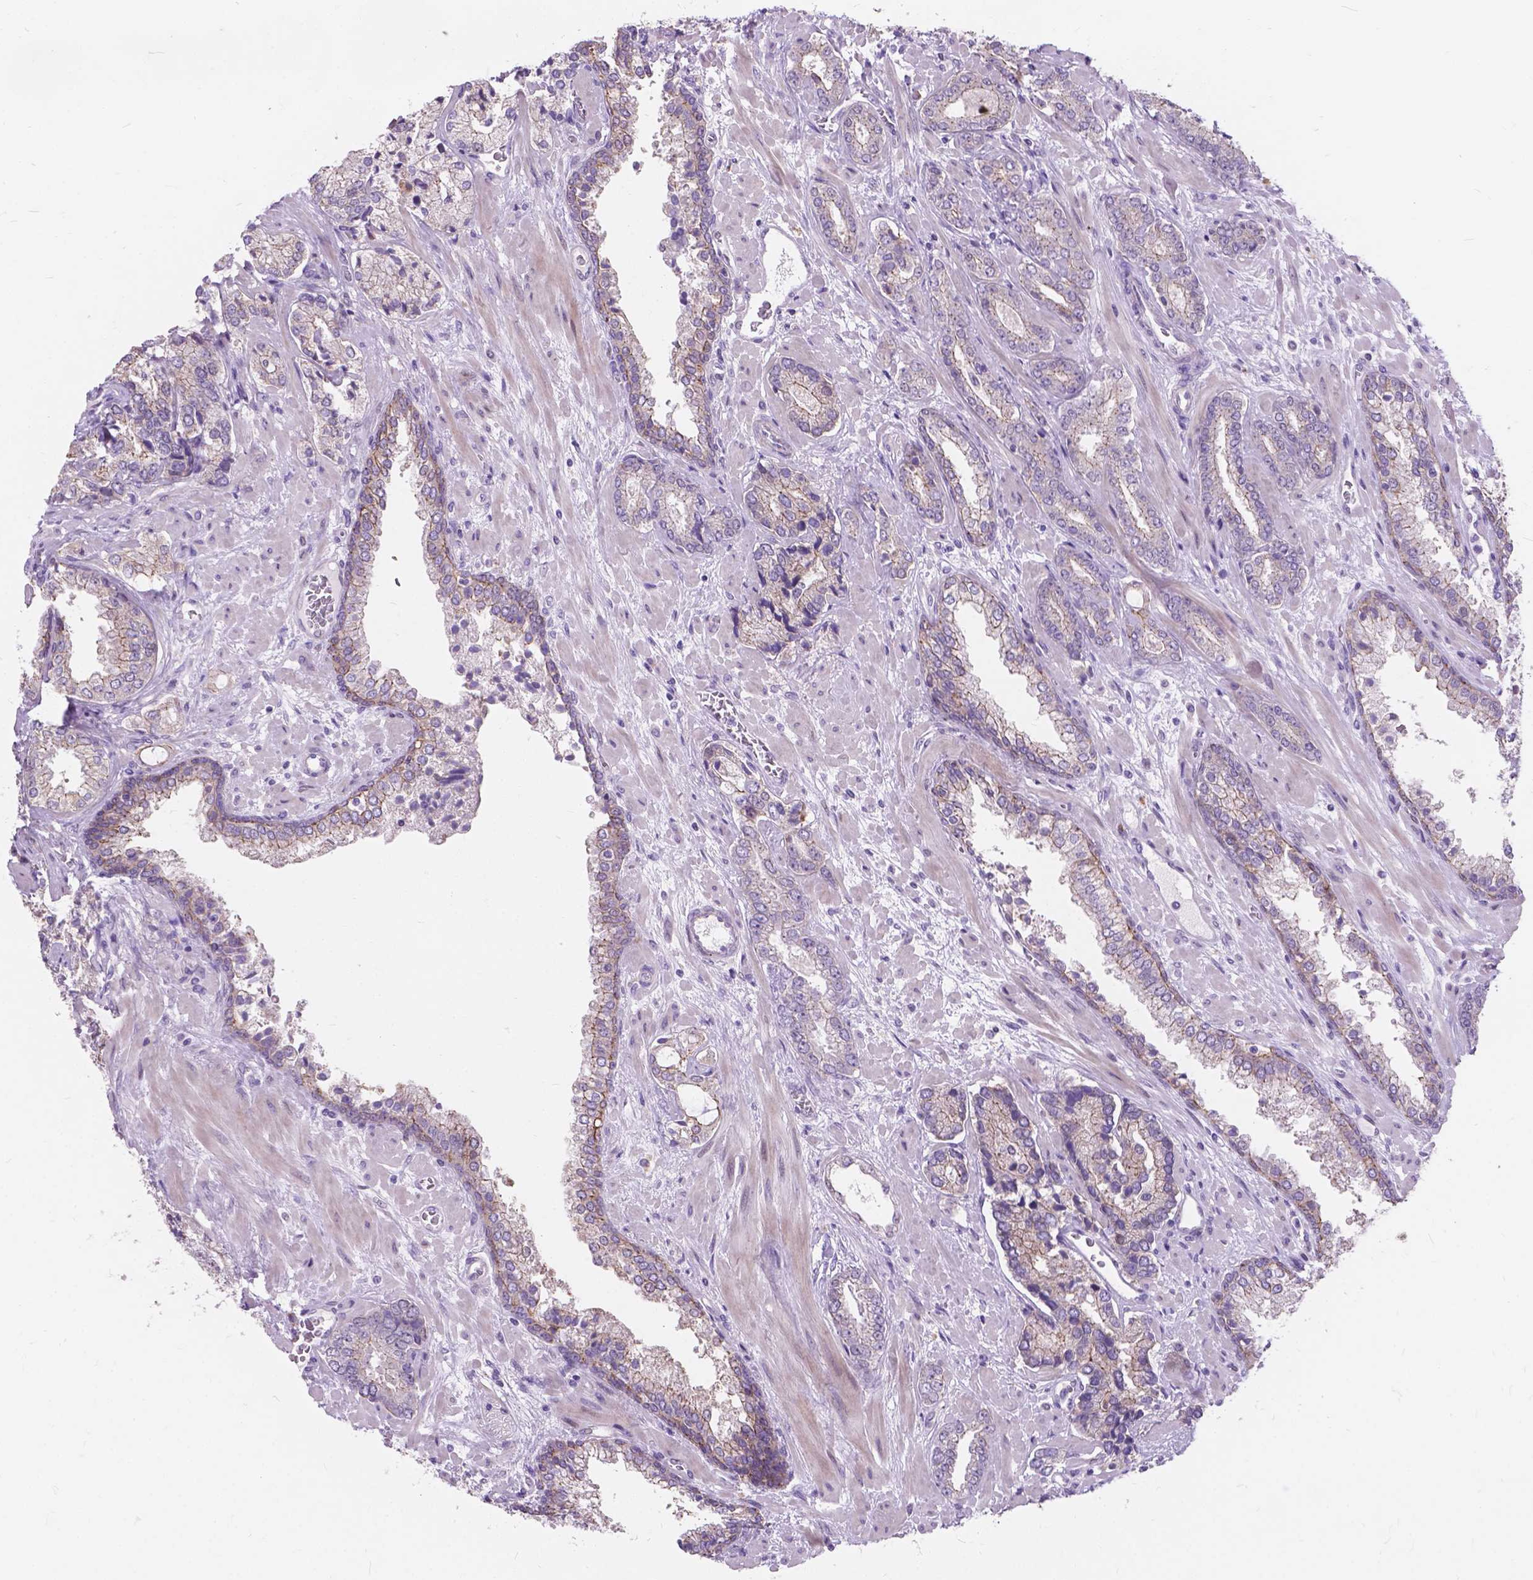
{"staining": {"intensity": "weak", "quantity": "25%-75%", "location": "cytoplasmic/membranous"}, "tissue": "prostate cancer", "cell_type": "Tumor cells", "image_type": "cancer", "snomed": [{"axis": "morphology", "description": "Adenocarcinoma, Low grade"}, {"axis": "topography", "description": "Prostate"}], "caption": "Immunohistochemistry staining of prostate cancer (adenocarcinoma (low-grade)), which demonstrates low levels of weak cytoplasmic/membranous expression in about 25%-75% of tumor cells indicating weak cytoplasmic/membranous protein expression. The staining was performed using DAB (brown) for protein detection and nuclei were counterstained in hematoxylin (blue).", "gene": "MYH14", "patient": {"sex": "male", "age": 61}}